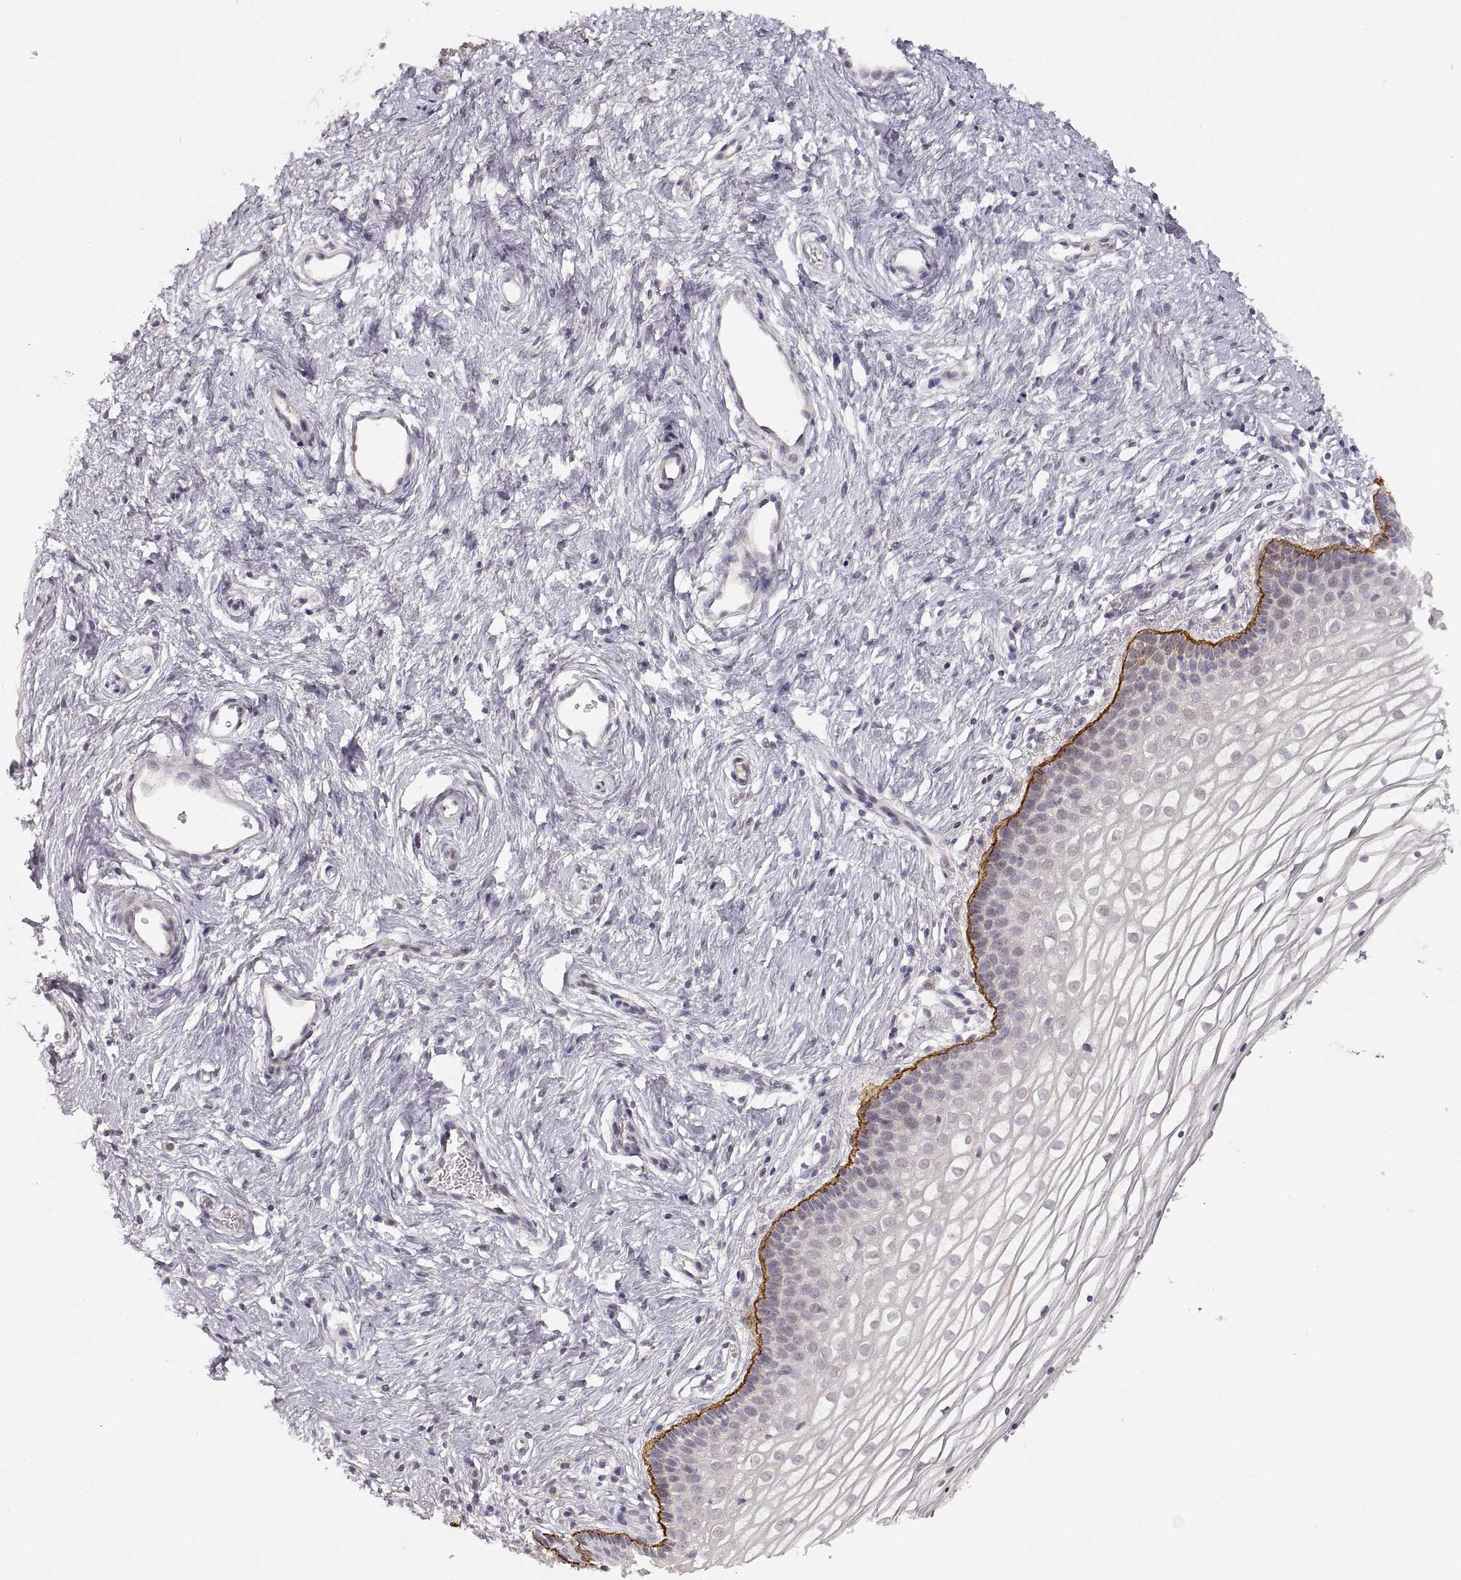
{"staining": {"intensity": "negative", "quantity": "none", "location": "none"}, "tissue": "vagina", "cell_type": "Squamous epithelial cells", "image_type": "normal", "snomed": [{"axis": "morphology", "description": "Normal tissue, NOS"}, {"axis": "topography", "description": "Vagina"}], "caption": "IHC histopathology image of benign vagina stained for a protein (brown), which exhibits no staining in squamous epithelial cells. (DAB immunohistochemistry visualized using brightfield microscopy, high magnification).", "gene": "LAMC2", "patient": {"sex": "female", "age": 36}}